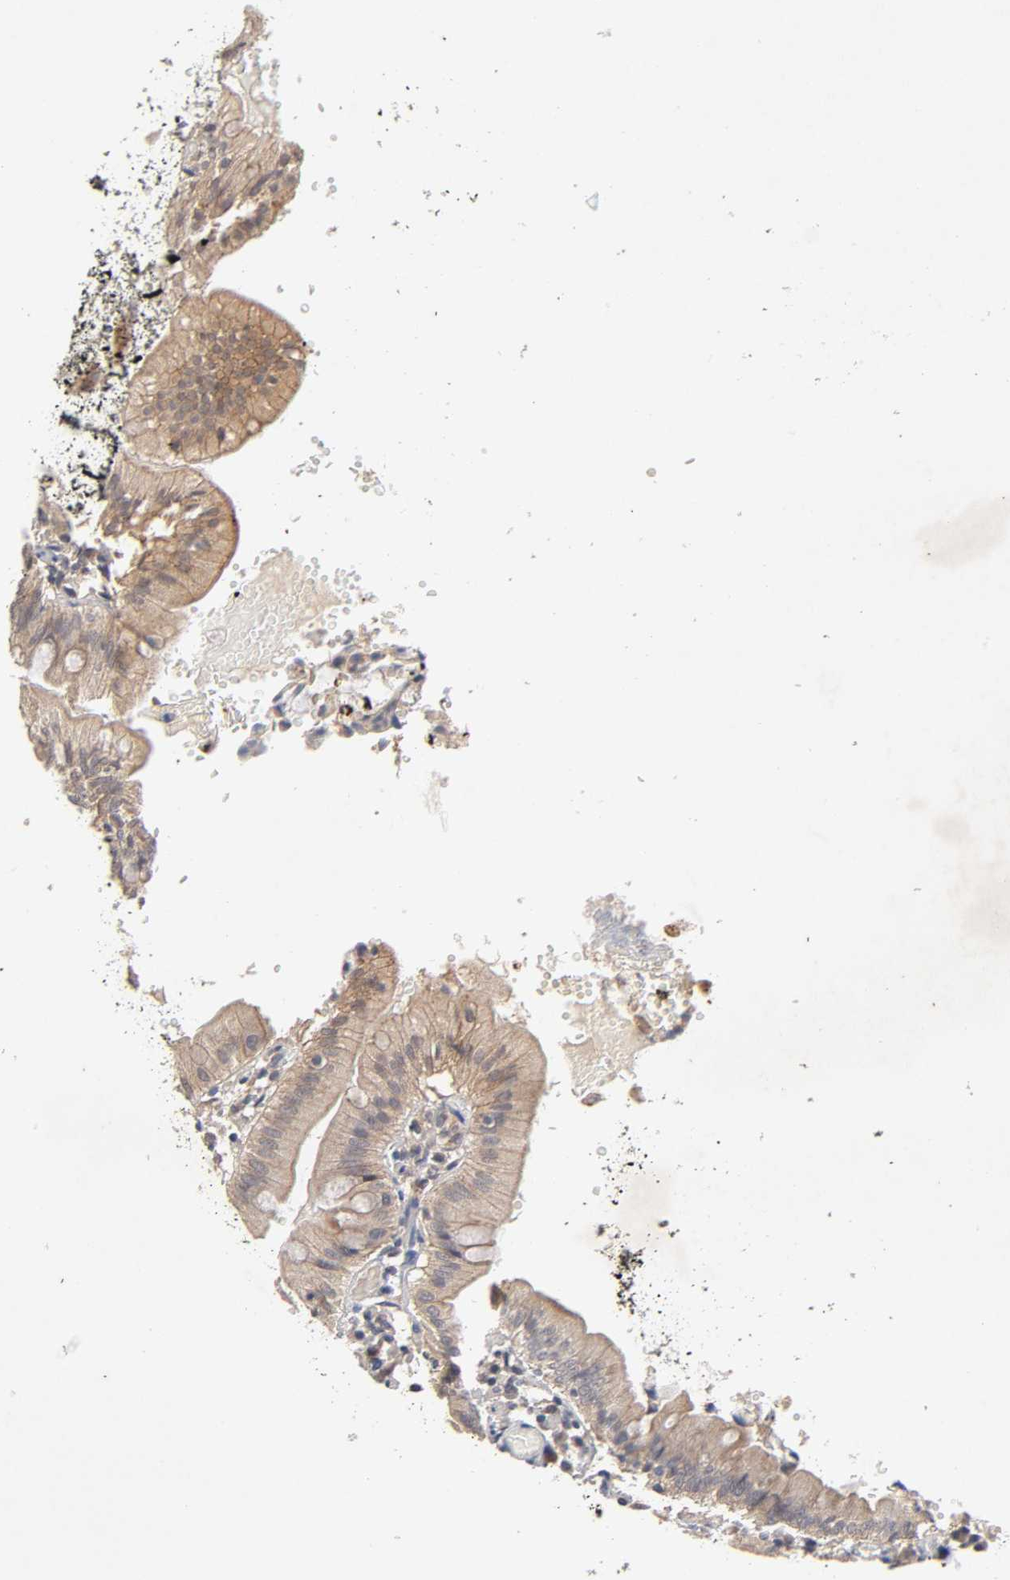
{"staining": {"intensity": "weak", "quantity": ">75%", "location": "cytoplasmic/membranous"}, "tissue": "small intestine", "cell_type": "Glandular cells", "image_type": "normal", "snomed": [{"axis": "morphology", "description": "Normal tissue, NOS"}, {"axis": "topography", "description": "Small intestine"}], "caption": "This image demonstrates immunohistochemistry (IHC) staining of benign human small intestine, with low weak cytoplasmic/membranous staining in approximately >75% of glandular cells.", "gene": "CXADR", "patient": {"sex": "male", "age": 71}}